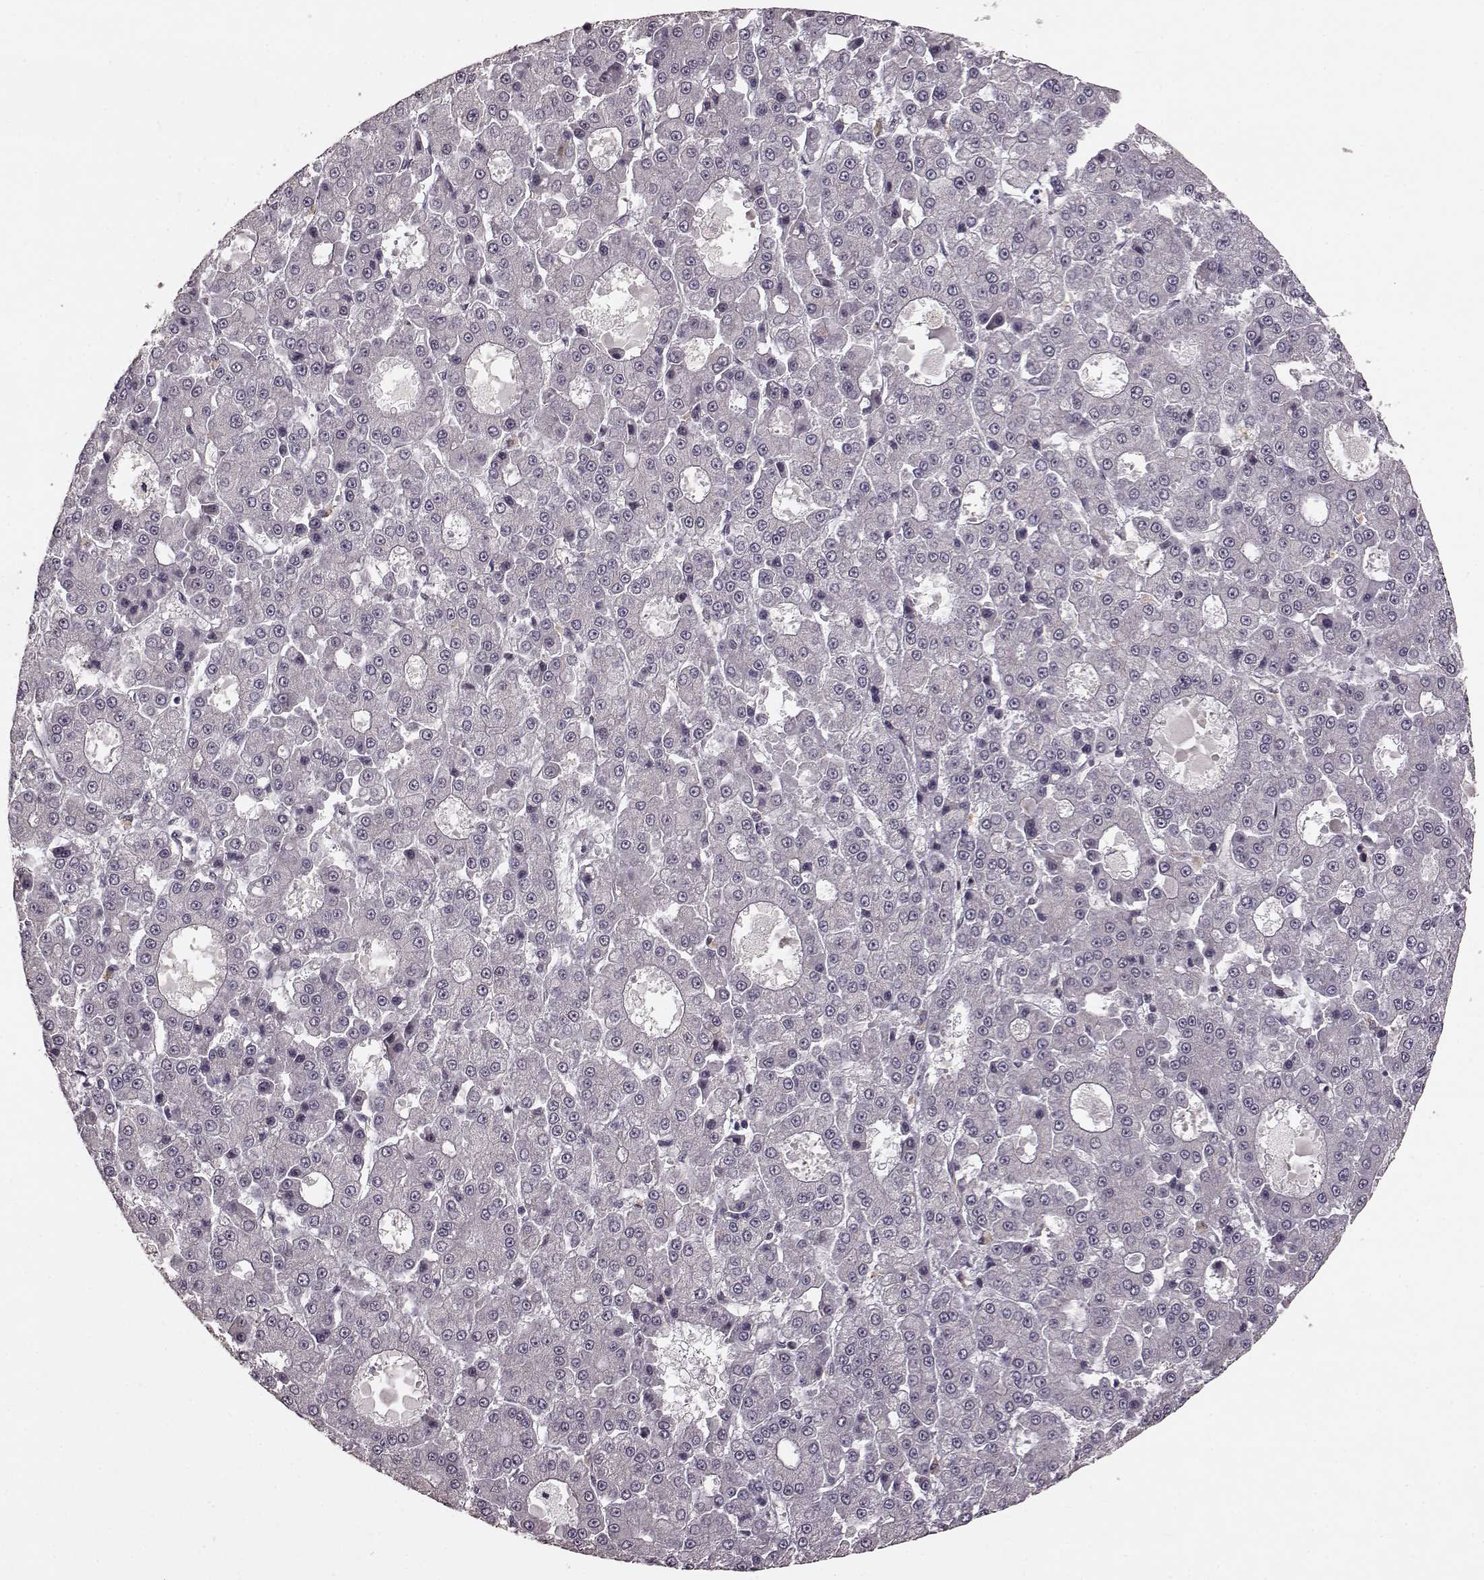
{"staining": {"intensity": "negative", "quantity": "none", "location": "none"}, "tissue": "liver cancer", "cell_type": "Tumor cells", "image_type": "cancer", "snomed": [{"axis": "morphology", "description": "Carcinoma, Hepatocellular, NOS"}, {"axis": "topography", "description": "Liver"}], "caption": "Immunohistochemistry histopathology image of neoplastic tissue: human hepatocellular carcinoma (liver) stained with DAB (3,3'-diaminobenzidine) displays no significant protein staining in tumor cells. (Brightfield microscopy of DAB (3,3'-diaminobenzidine) immunohistochemistry (IHC) at high magnification).", "gene": "RRAGD", "patient": {"sex": "male", "age": 70}}